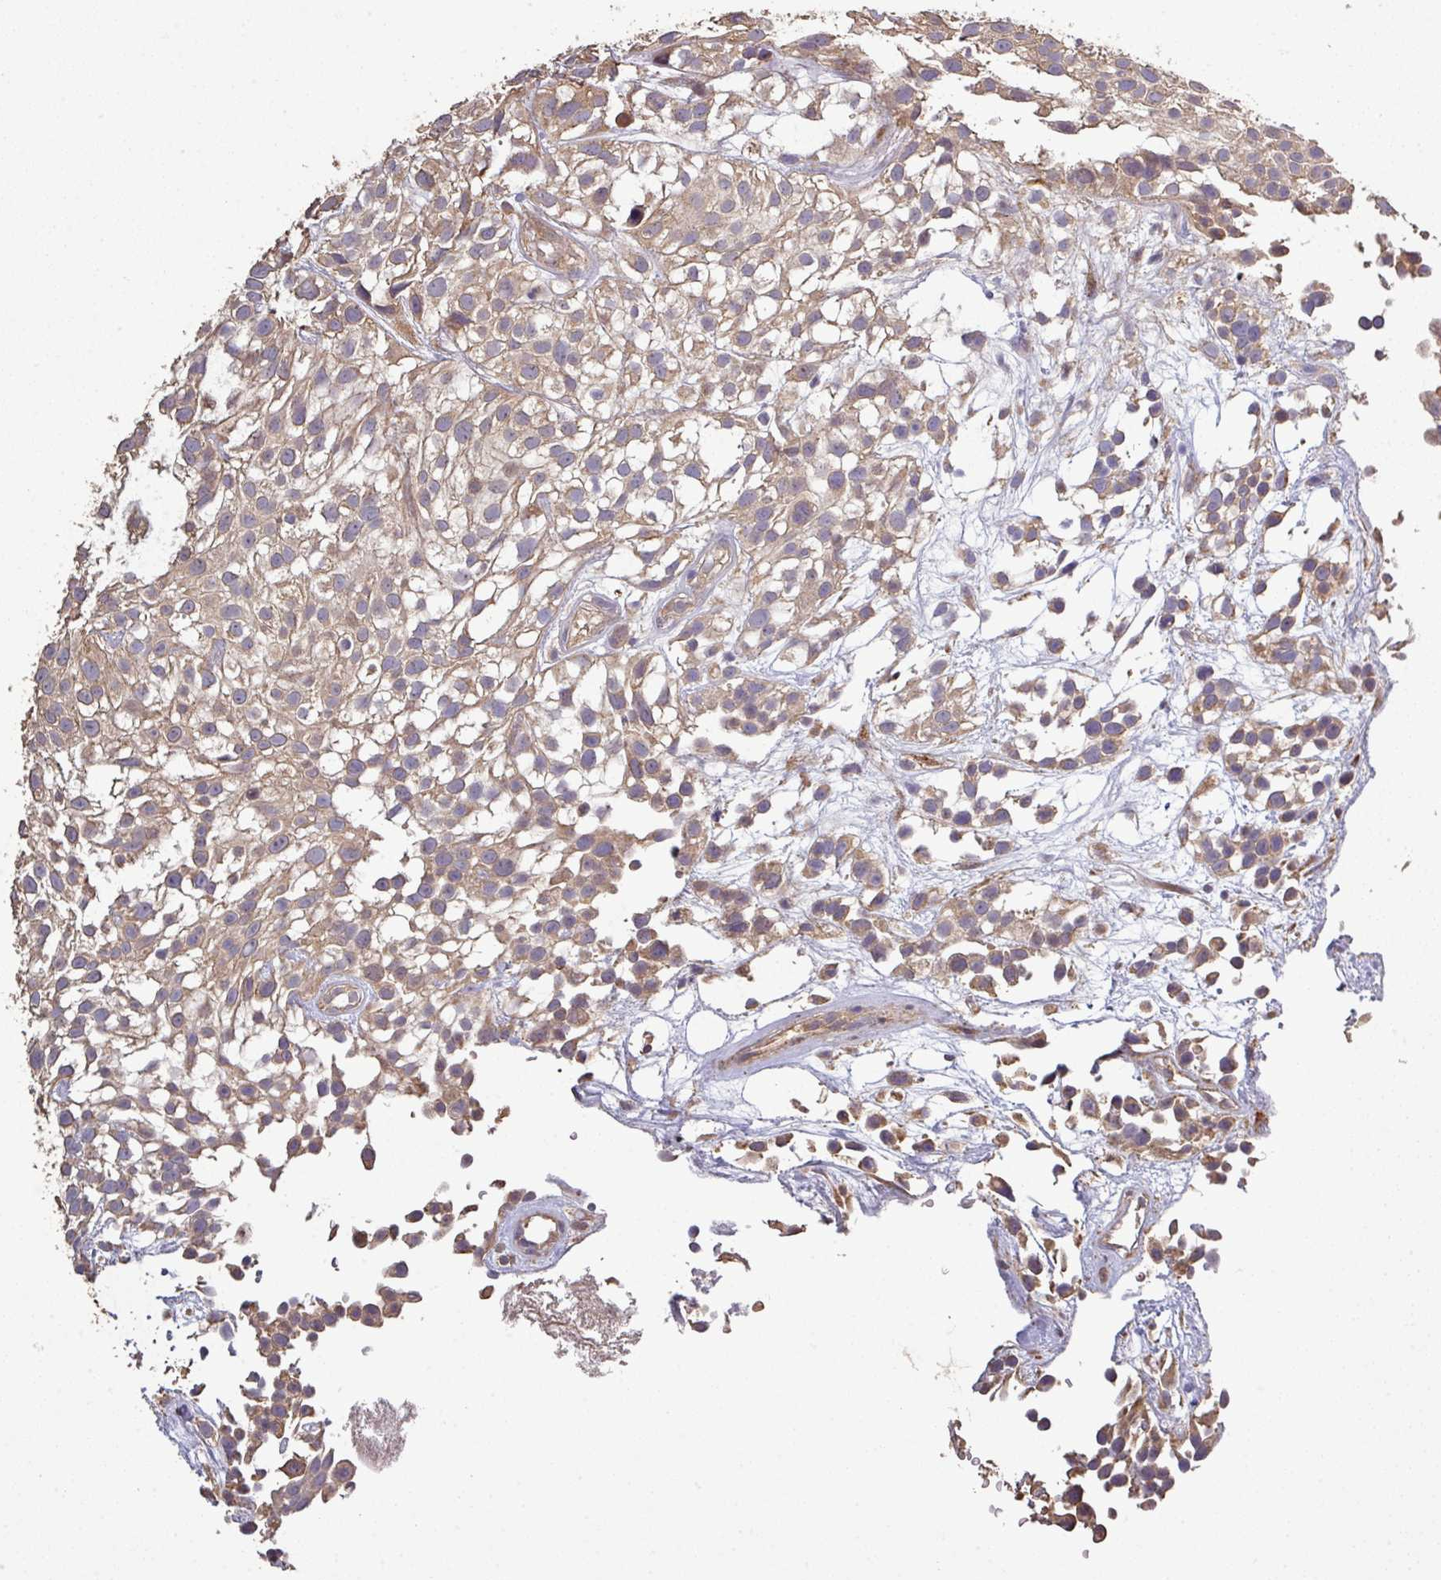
{"staining": {"intensity": "moderate", "quantity": ">75%", "location": "cytoplasmic/membranous"}, "tissue": "urothelial cancer", "cell_type": "Tumor cells", "image_type": "cancer", "snomed": [{"axis": "morphology", "description": "Urothelial carcinoma, High grade"}, {"axis": "topography", "description": "Urinary bladder"}], "caption": "Human urothelial cancer stained with a protein marker demonstrates moderate staining in tumor cells.", "gene": "ISLR", "patient": {"sex": "male", "age": 56}}